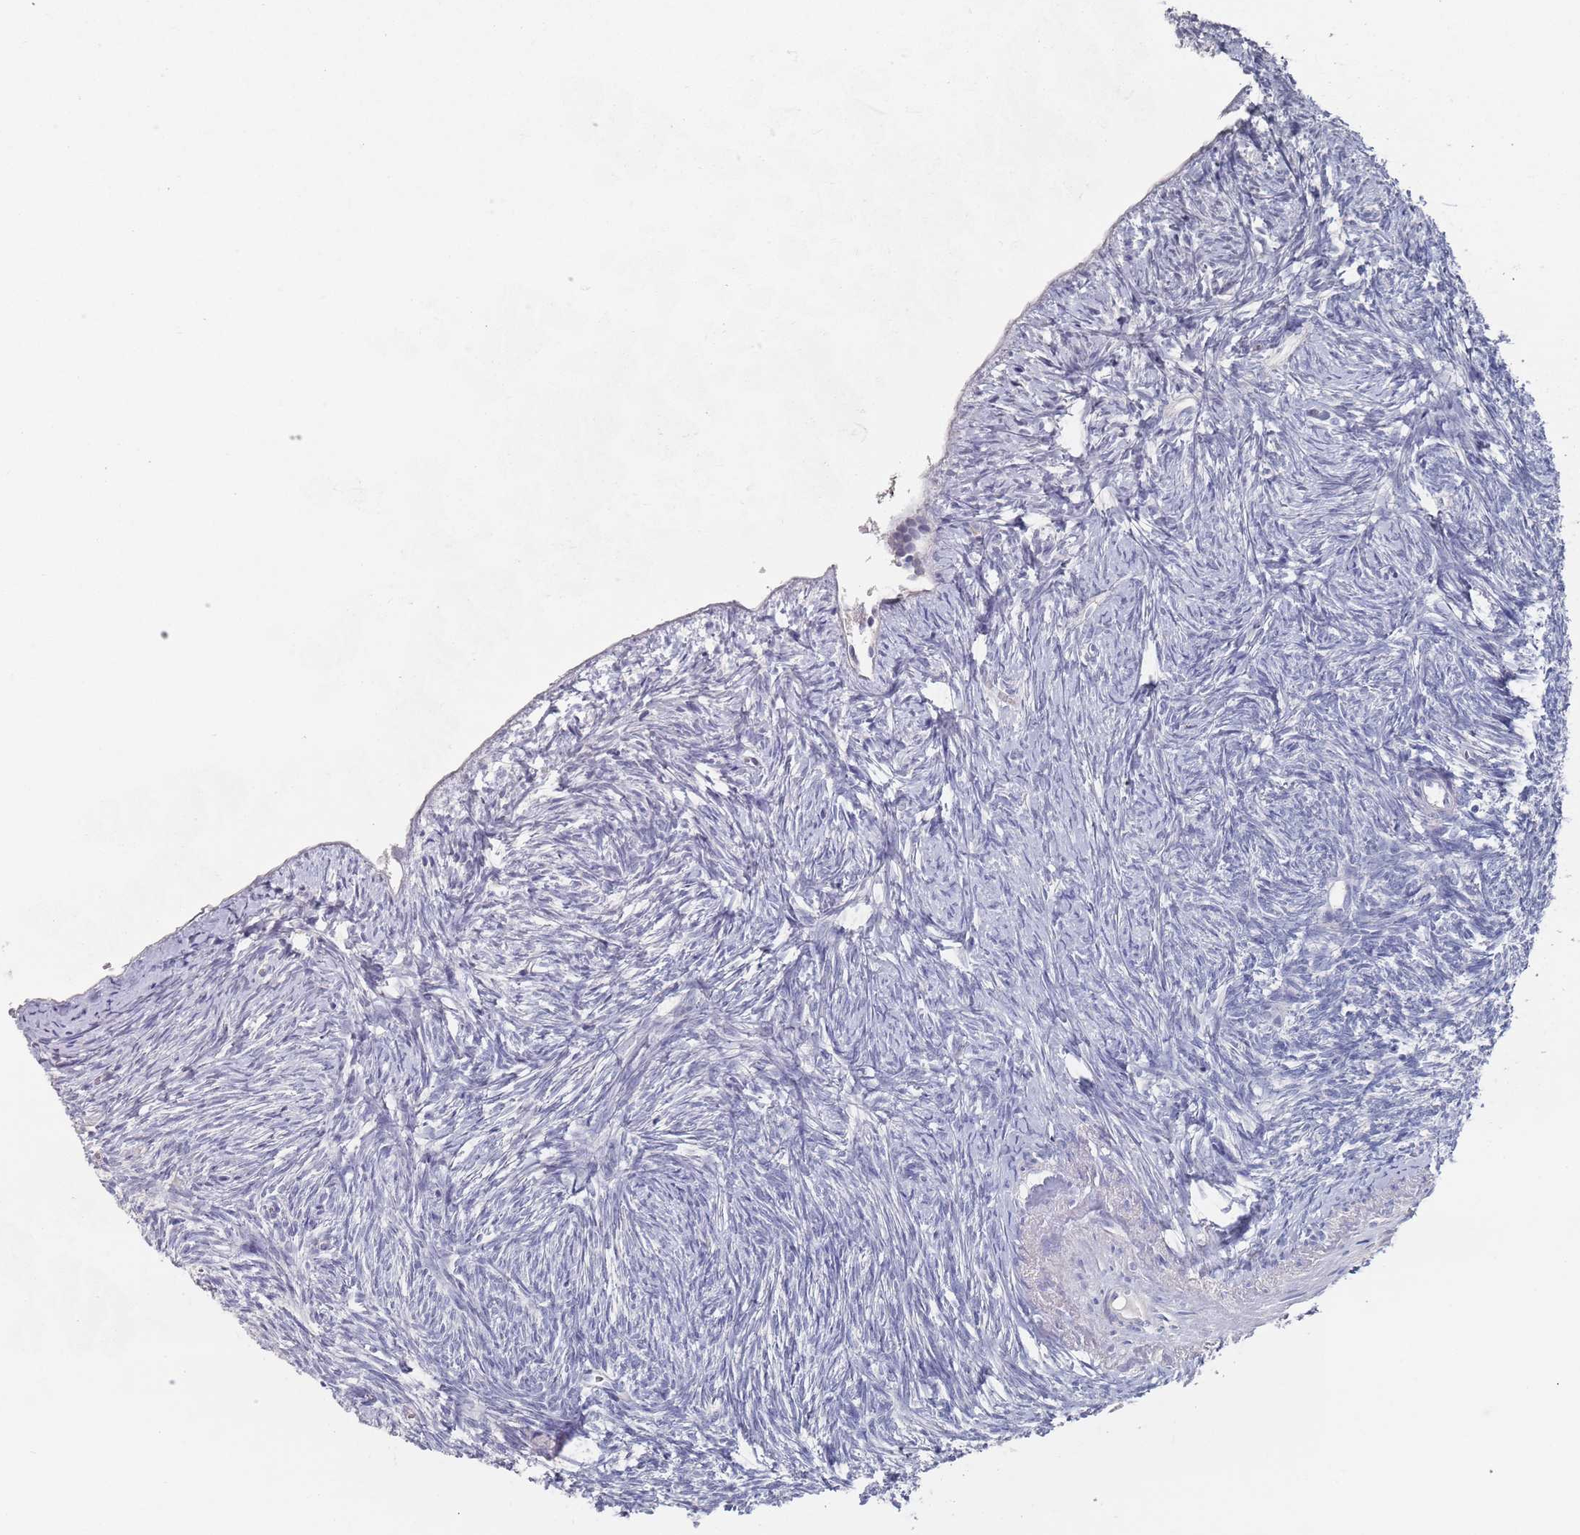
{"staining": {"intensity": "negative", "quantity": "none", "location": "none"}, "tissue": "ovary", "cell_type": "Ovarian stroma cells", "image_type": "normal", "snomed": [{"axis": "morphology", "description": "Normal tissue, NOS"}, {"axis": "topography", "description": "Ovary"}], "caption": "DAB (3,3'-diaminobenzidine) immunohistochemical staining of normal ovary exhibits no significant expression in ovarian stroma cells. (Immunohistochemistry (ihc), brightfield microscopy, high magnification).", "gene": "PROM2", "patient": {"sex": "female", "age": 51}}